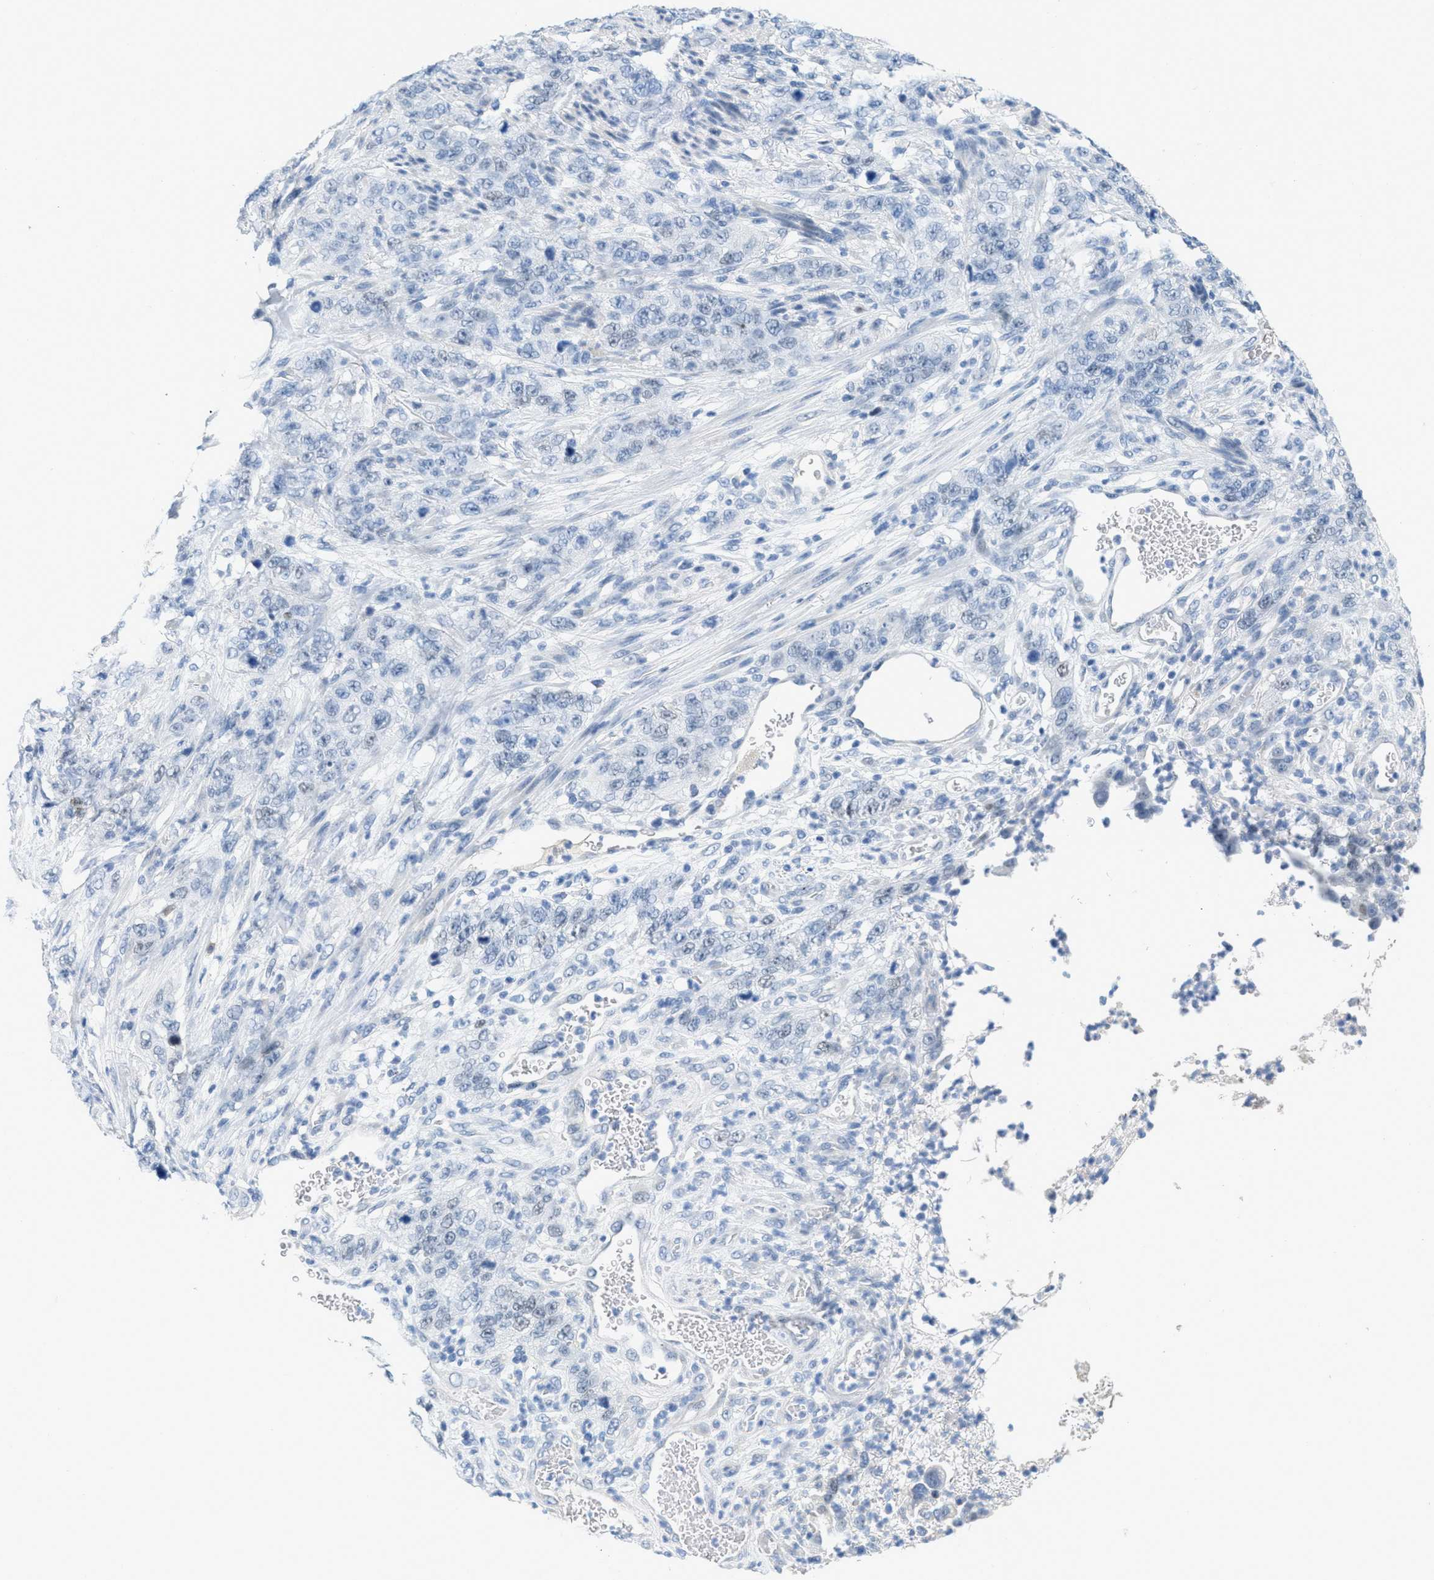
{"staining": {"intensity": "negative", "quantity": "none", "location": "none"}, "tissue": "stomach cancer", "cell_type": "Tumor cells", "image_type": "cancer", "snomed": [{"axis": "morphology", "description": "Adenocarcinoma, NOS"}, {"axis": "topography", "description": "Stomach"}], "caption": "This is an IHC image of adenocarcinoma (stomach). There is no positivity in tumor cells.", "gene": "HSF2", "patient": {"sex": "male", "age": 48}}